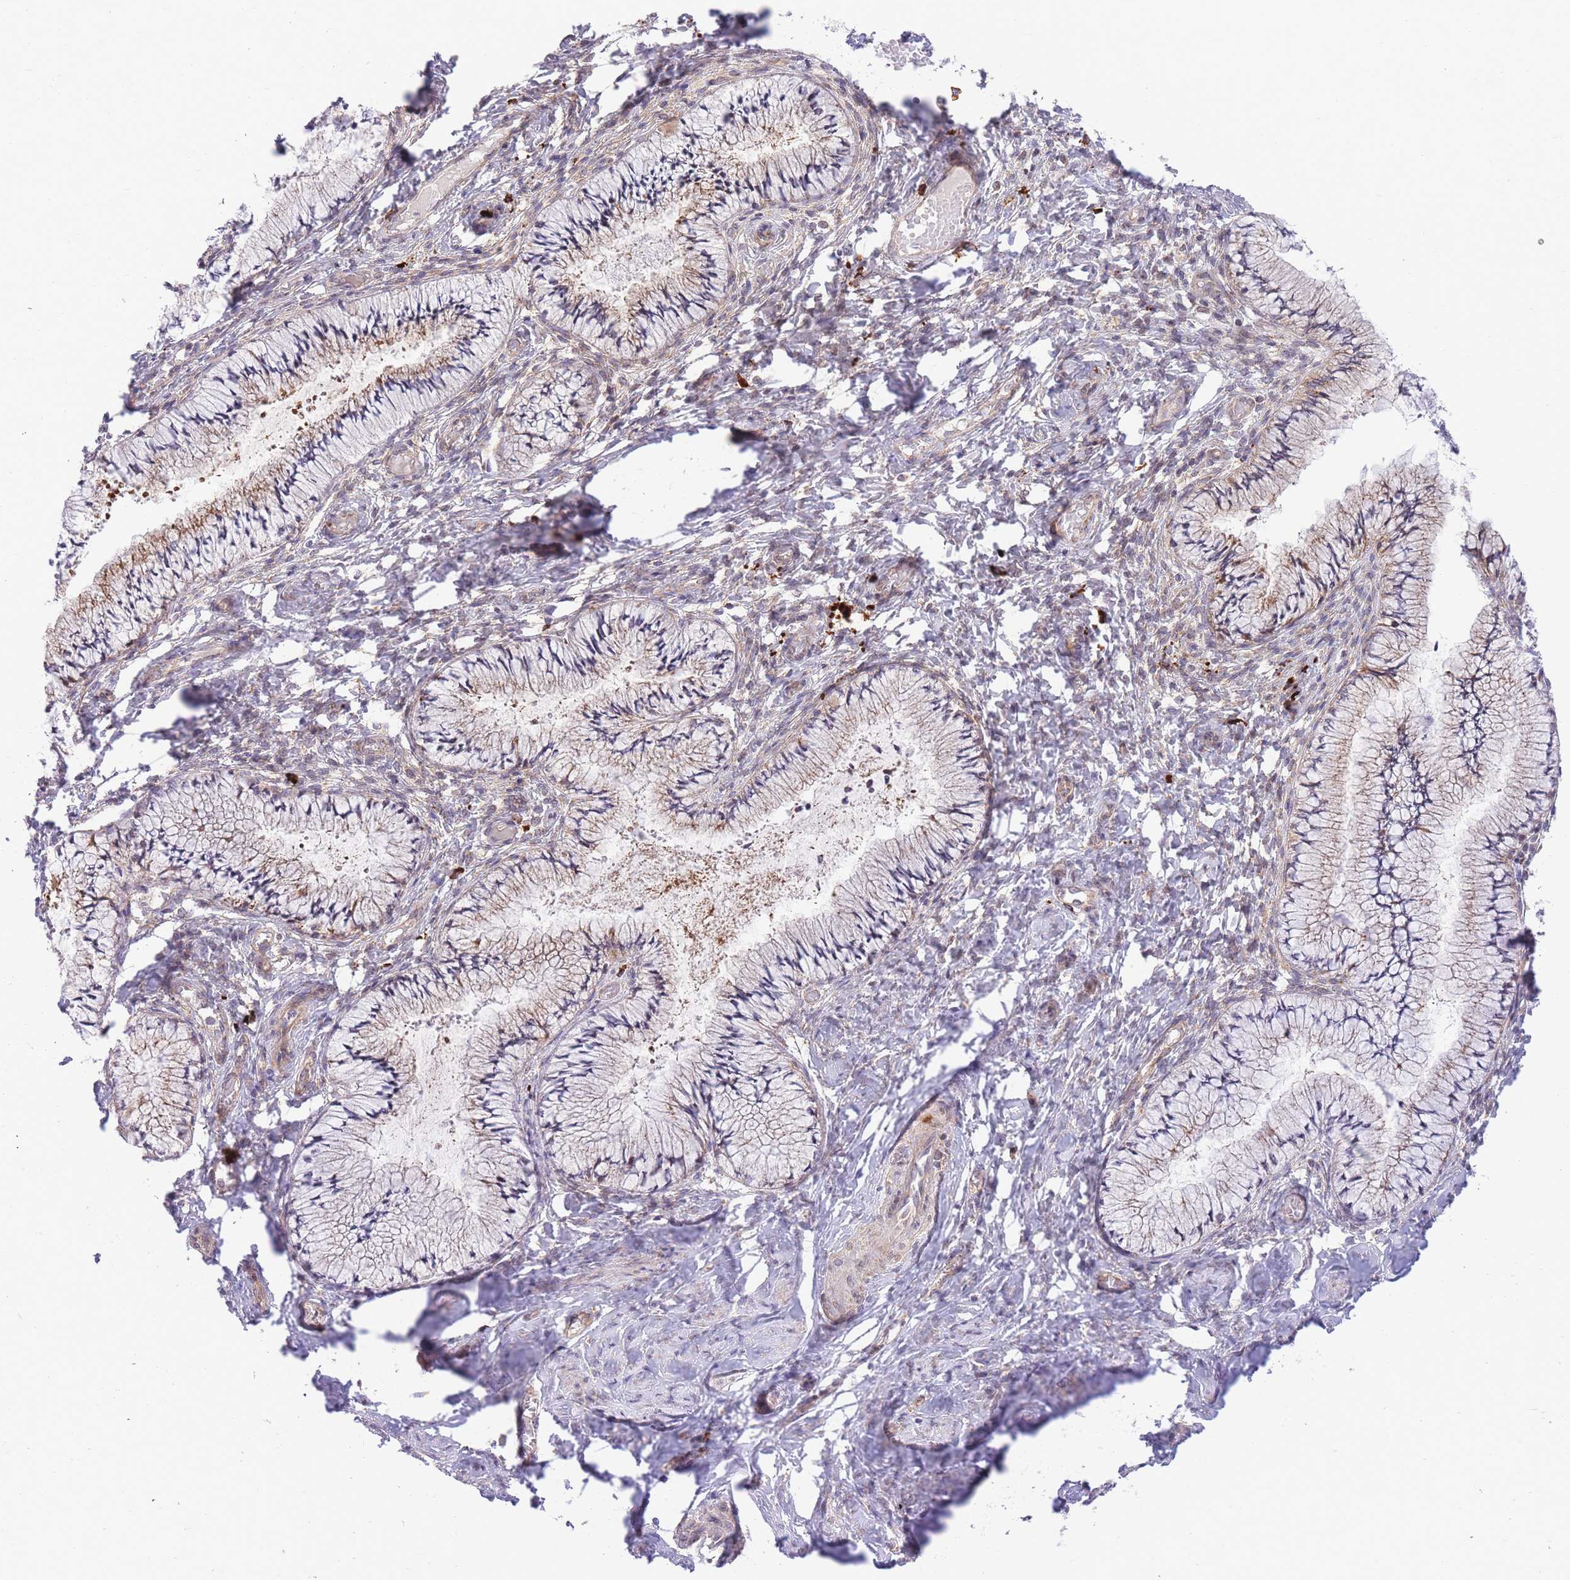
{"staining": {"intensity": "moderate", "quantity": "25%-75%", "location": "cytoplasmic/membranous"}, "tissue": "cervix", "cell_type": "Glandular cells", "image_type": "normal", "snomed": [{"axis": "morphology", "description": "Normal tissue, NOS"}, {"axis": "topography", "description": "Cervix"}], "caption": "Protein expression analysis of benign human cervix reveals moderate cytoplasmic/membranous staining in approximately 25%-75% of glandular cells. (DAB = brown stain, brightfield microscopy at high magnification).", "gene": "EXOSC8", "patient": {"sex": "female", "age": 42}}